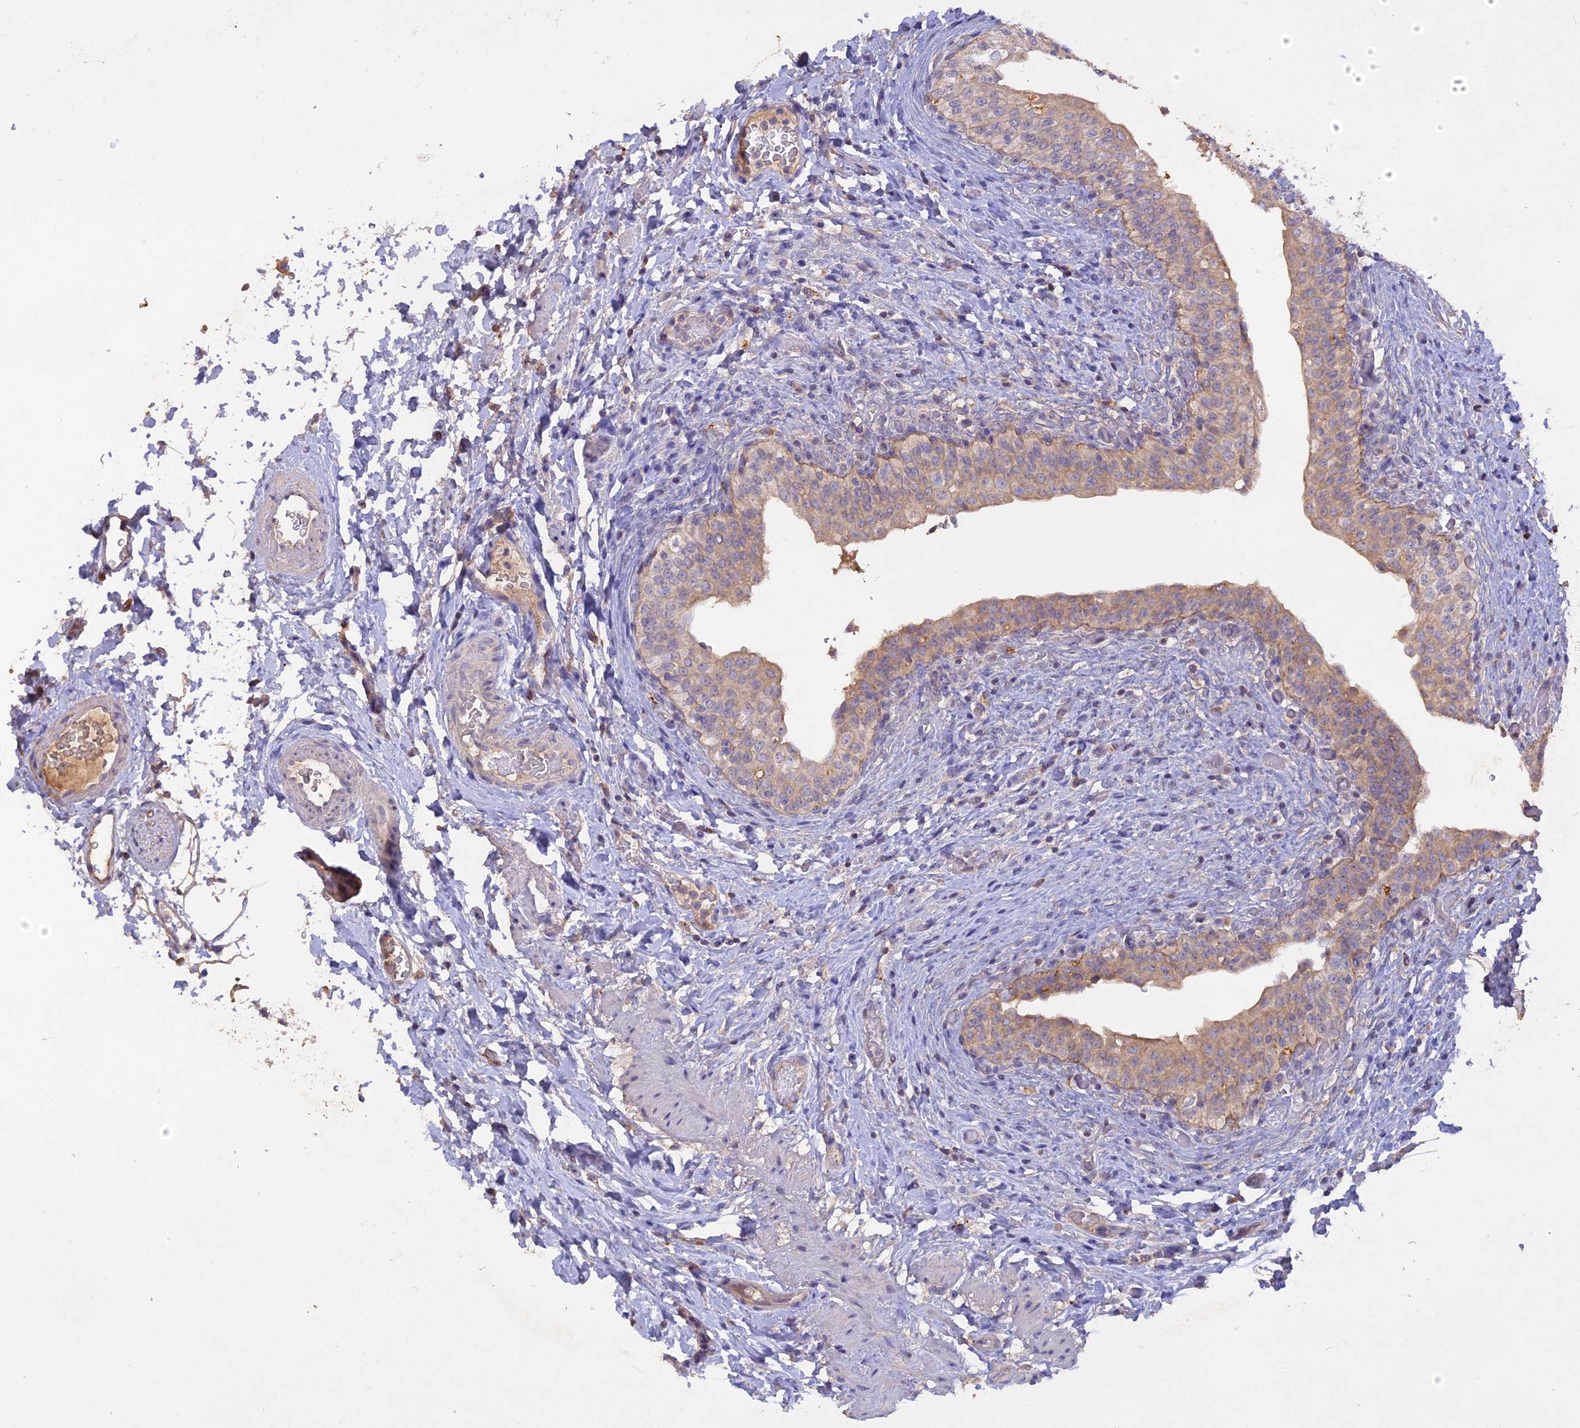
{"staining": {"intensity": "weak", "quantity": "<25%", "location": "cytoplasmic/membranous"}, "tissue": "urinary bladder", "cell_type": "Urothelial cells", "image_type": "normal", "snomed": [{"axis": "morphology", "description": "Normal tissue, NOS"}, {"axis": "topography", "description": "Urinary bladder"}], "caption": "Urothelial cells show no significant protein staining in normal urinary bladder. Nuclei are stained in blue.", "gene": "SLC26A4", "patient": {"sex": "male", "age": 69}}